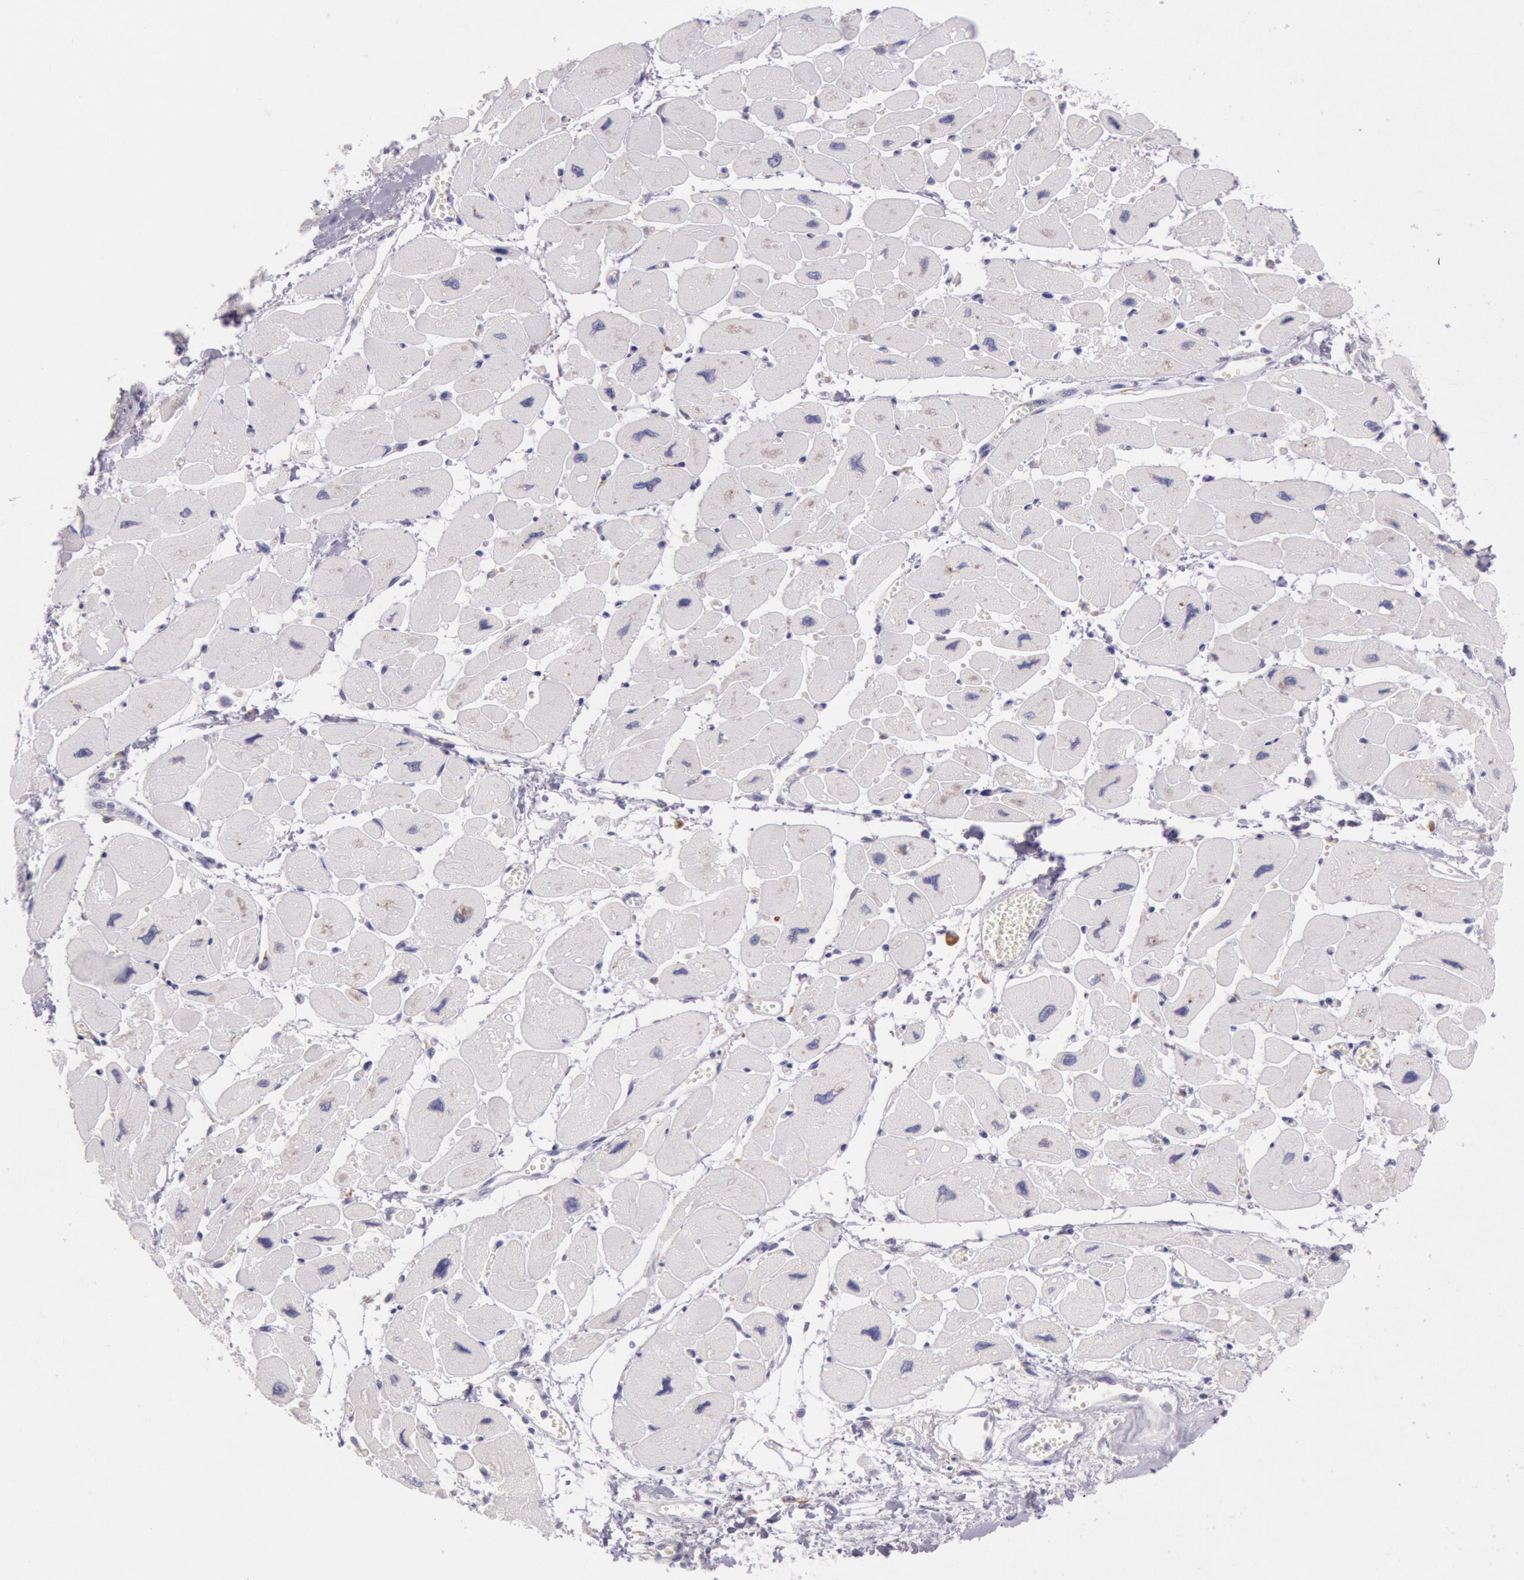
{"staining": {"intensity": "negative", "quantity": "none", "location": "none"}, "tissue": "heart muscle", "cell_type": "Cardiomyocytes", "image_type": "normal", "snomed": [{"axis": "morphology", "description": "Normal tissue, NOS"}, {"axis": "topography", "description": "Heart"}], "caption": "Immunohistochemical staining of normal human heart muscle reveals no significant expression in cardiomyocytes.", "gene": "CIDEB", "patient": {"sex": "female", "age": 54}}